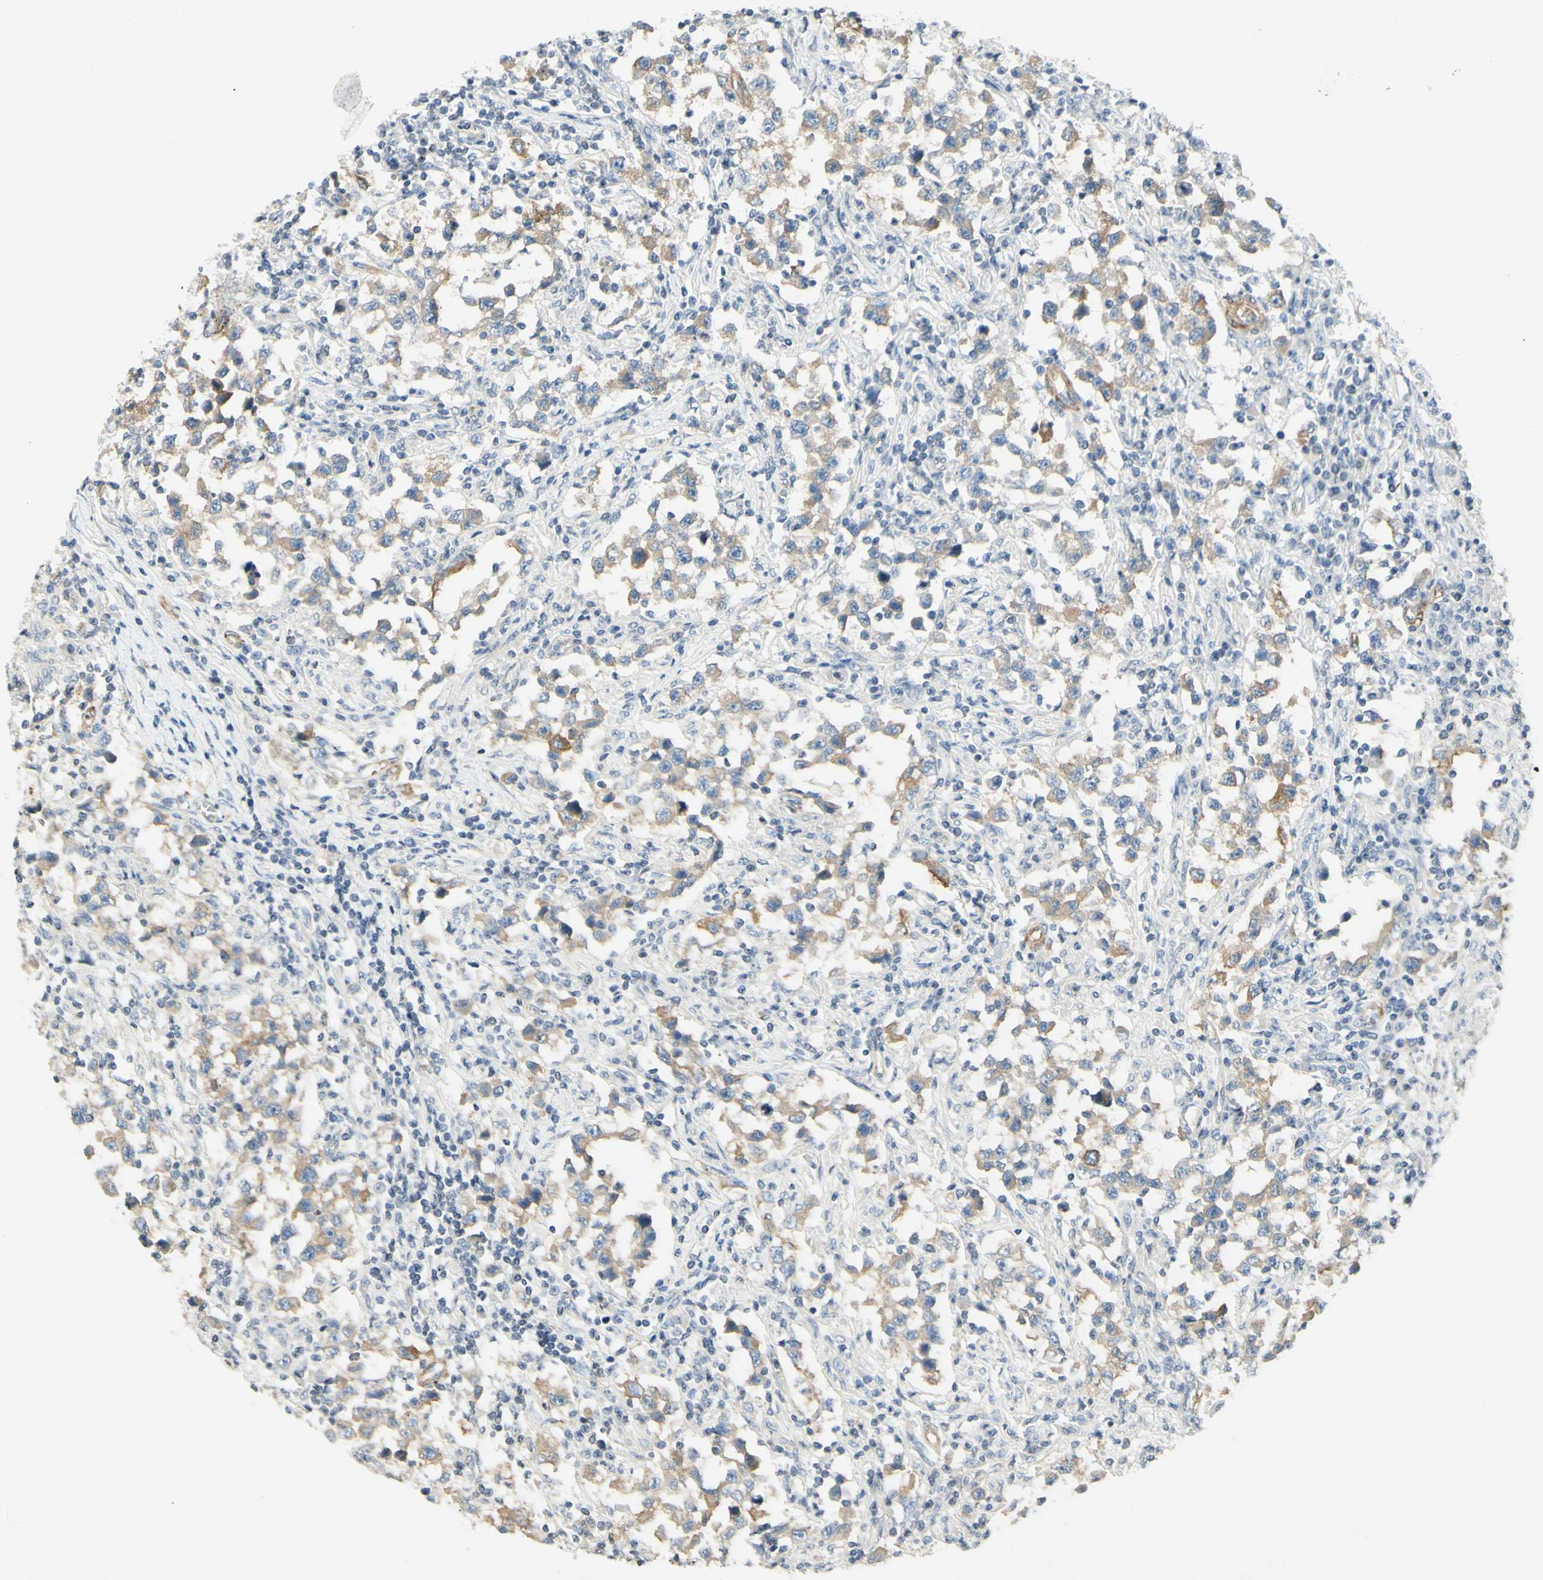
{"staining": {"intensity": "moderate", "quantity": "25%-75%", "location": "cytoplasmic/membranous"}, "tissue": "testis cancer", "cell_type": "Tumor cells", "image_type": "cancer", "snomed": [{"axis": "morphology", "description": "Carcinoma, Embryonal, NOS"}, {"axis": "topography", "description": "Testis"}], "caption": "This histopathology image demonstrates immunohistochemistry (IHC) staining of testis embryonal carcinoma, with medium moderate cytoplasmic/membranous expression in about 25%-75% of tumor cells.", "gene": "MAP1B", "patient": {"sex": "male", "age": 21}}